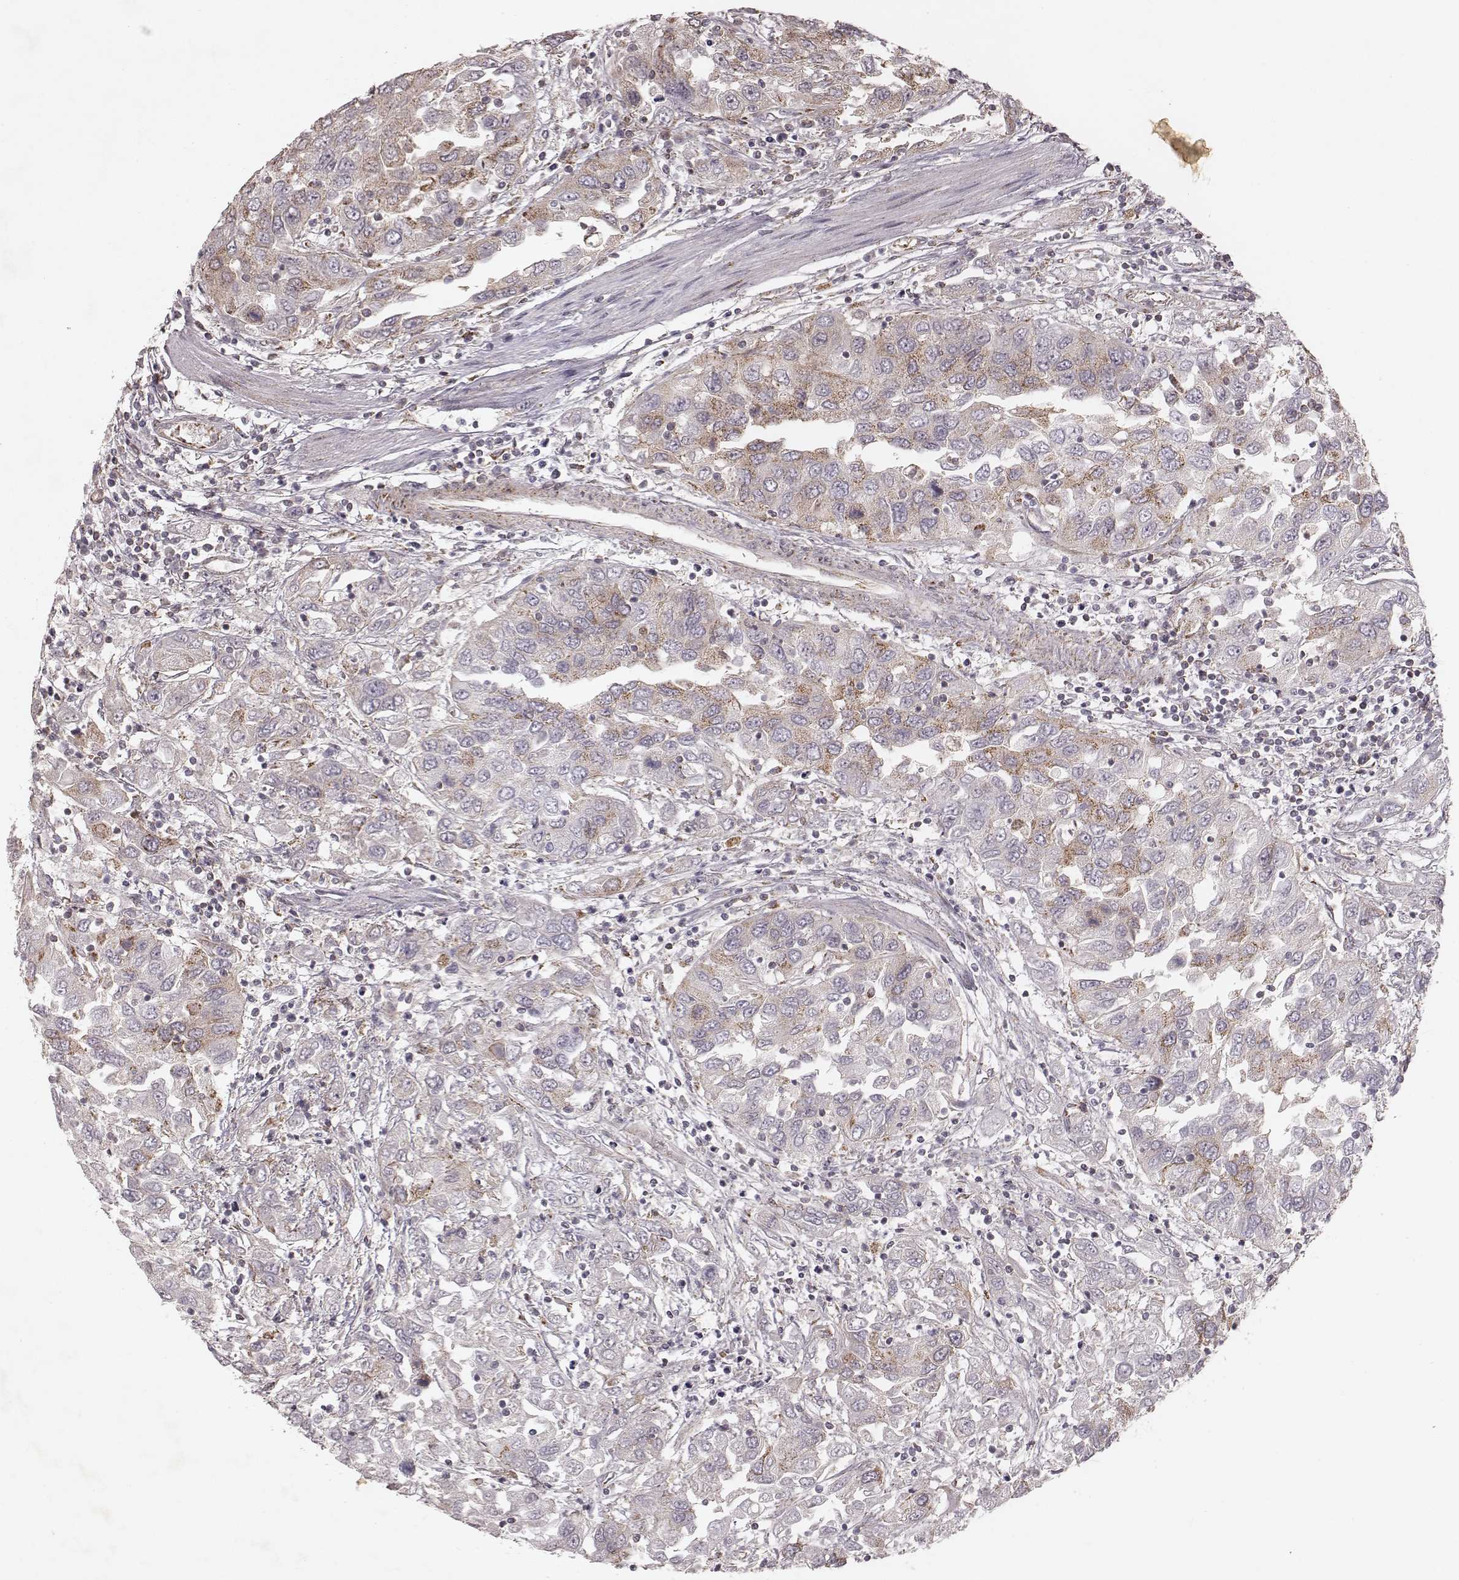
{"staining": {"intensity": "weak", "quantity": "<25%", "location": "cytoplasmic/membranous"}, "tissue": "urothelial cancer", "cell_type": "Tumor cells", "image_type": "cancer", "snomed": [{"axis": "morphology", "description": "Urothelial carcinoma, High grade"}, {"axis": "topography", "description": "Urinary bladder"}], "caption": "This is a photomicrograph of IHC staining of urothelial cancer, which shows no staining in tumor cells.", "gene": "NDUFA7", "patient": {"sex": "male", "age": 76}}